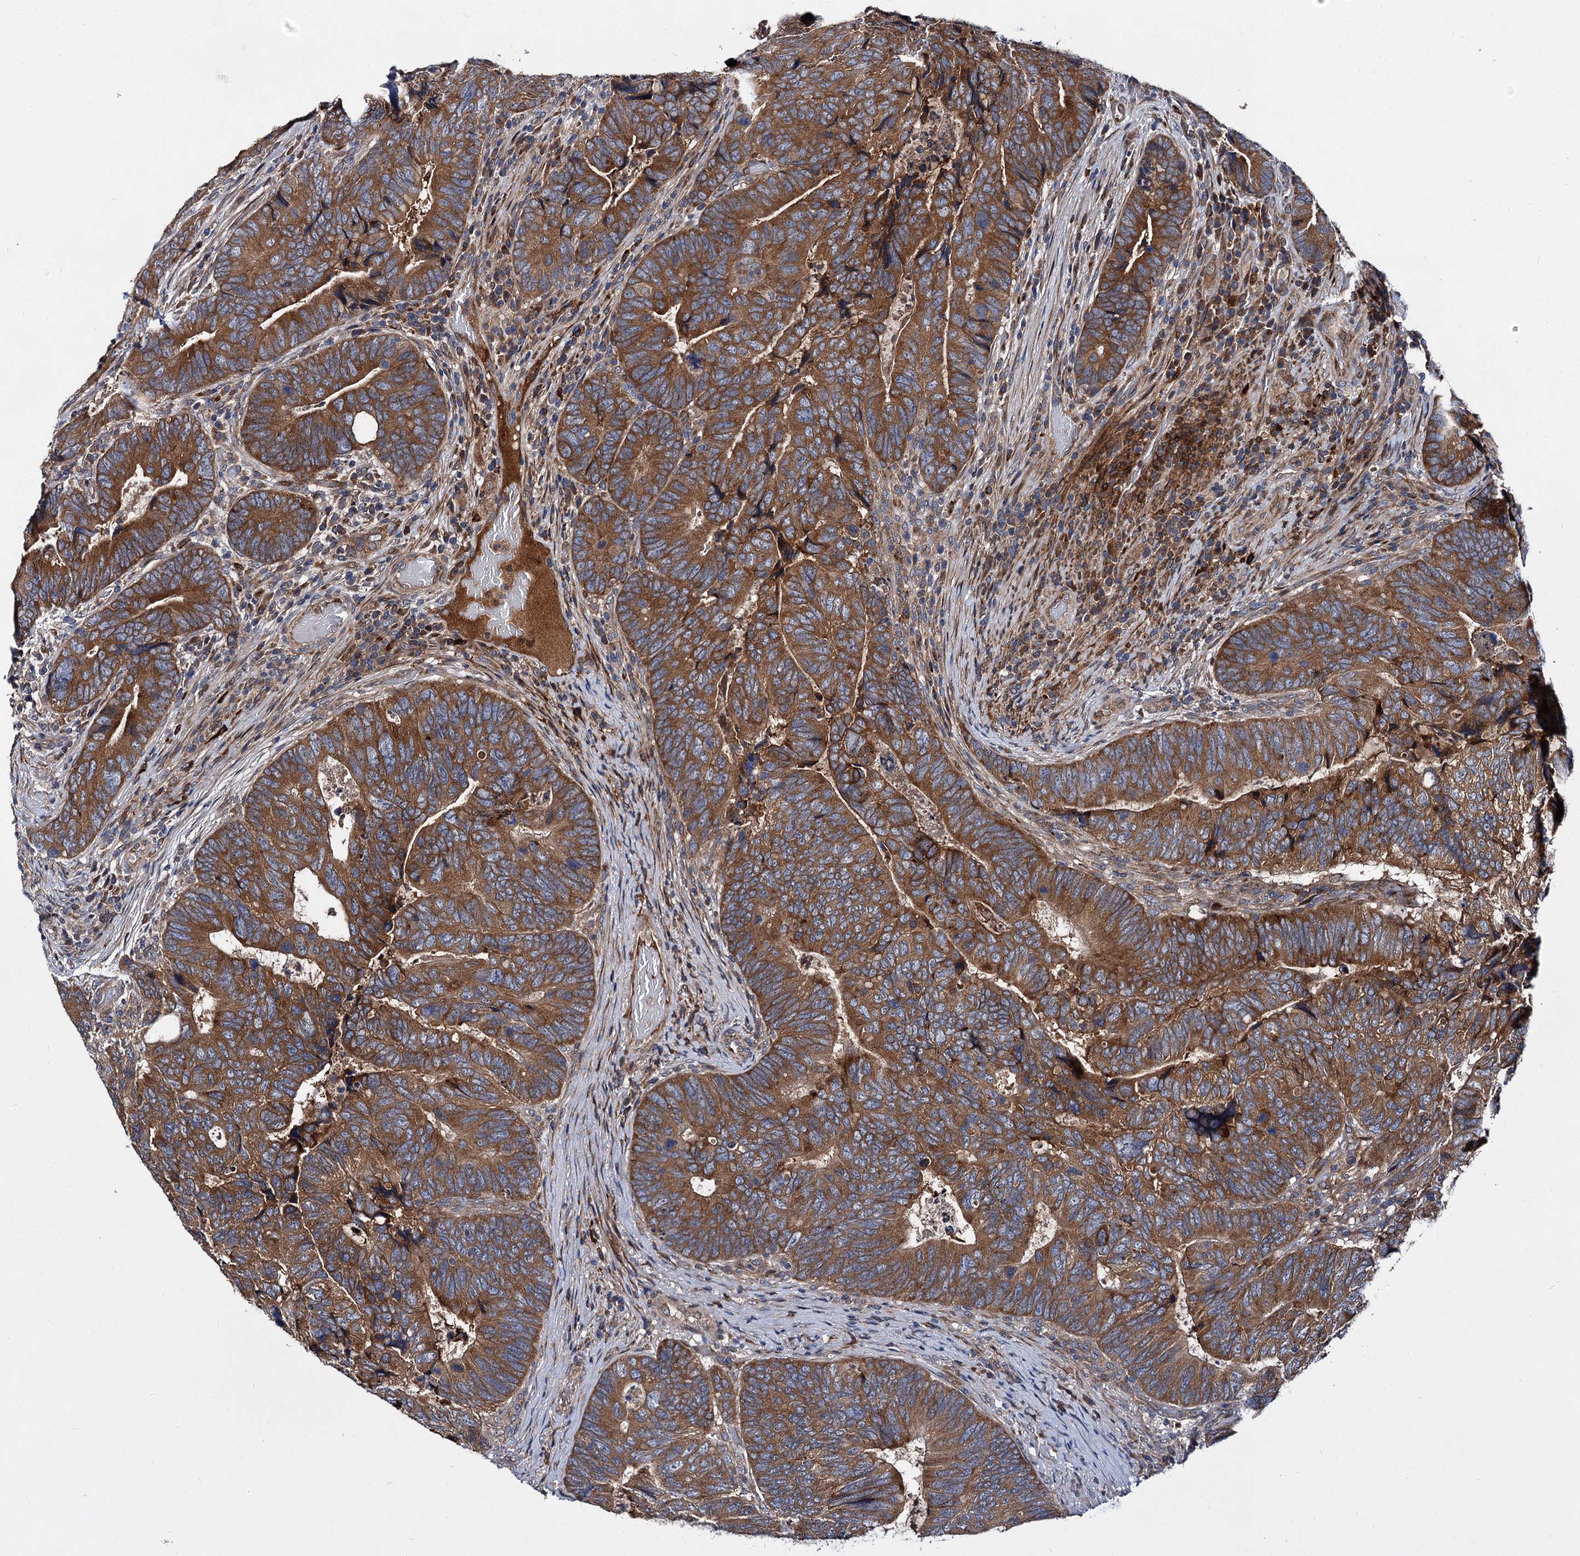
{"staining": {"intensity": "strong", "quantity": ">75%", "location": "cytoplasmic/membranous"}, "tissue": "colorectal cancer", "cell_type": "Tumor cells", "image_type": "cancer", "snomed": [{"axis": "morphology", "description": "Adenocarcinoma, NOS"}, {"axis": "topography", "description": "Colon"}], "caption": "Colorectal cancer stained with IHC demonstrates strong cytoplasmic/membranous positivity in about >75% of tumor cells.", "gene": "NAA25", "patient": {"sex": "female", "age": 67}}